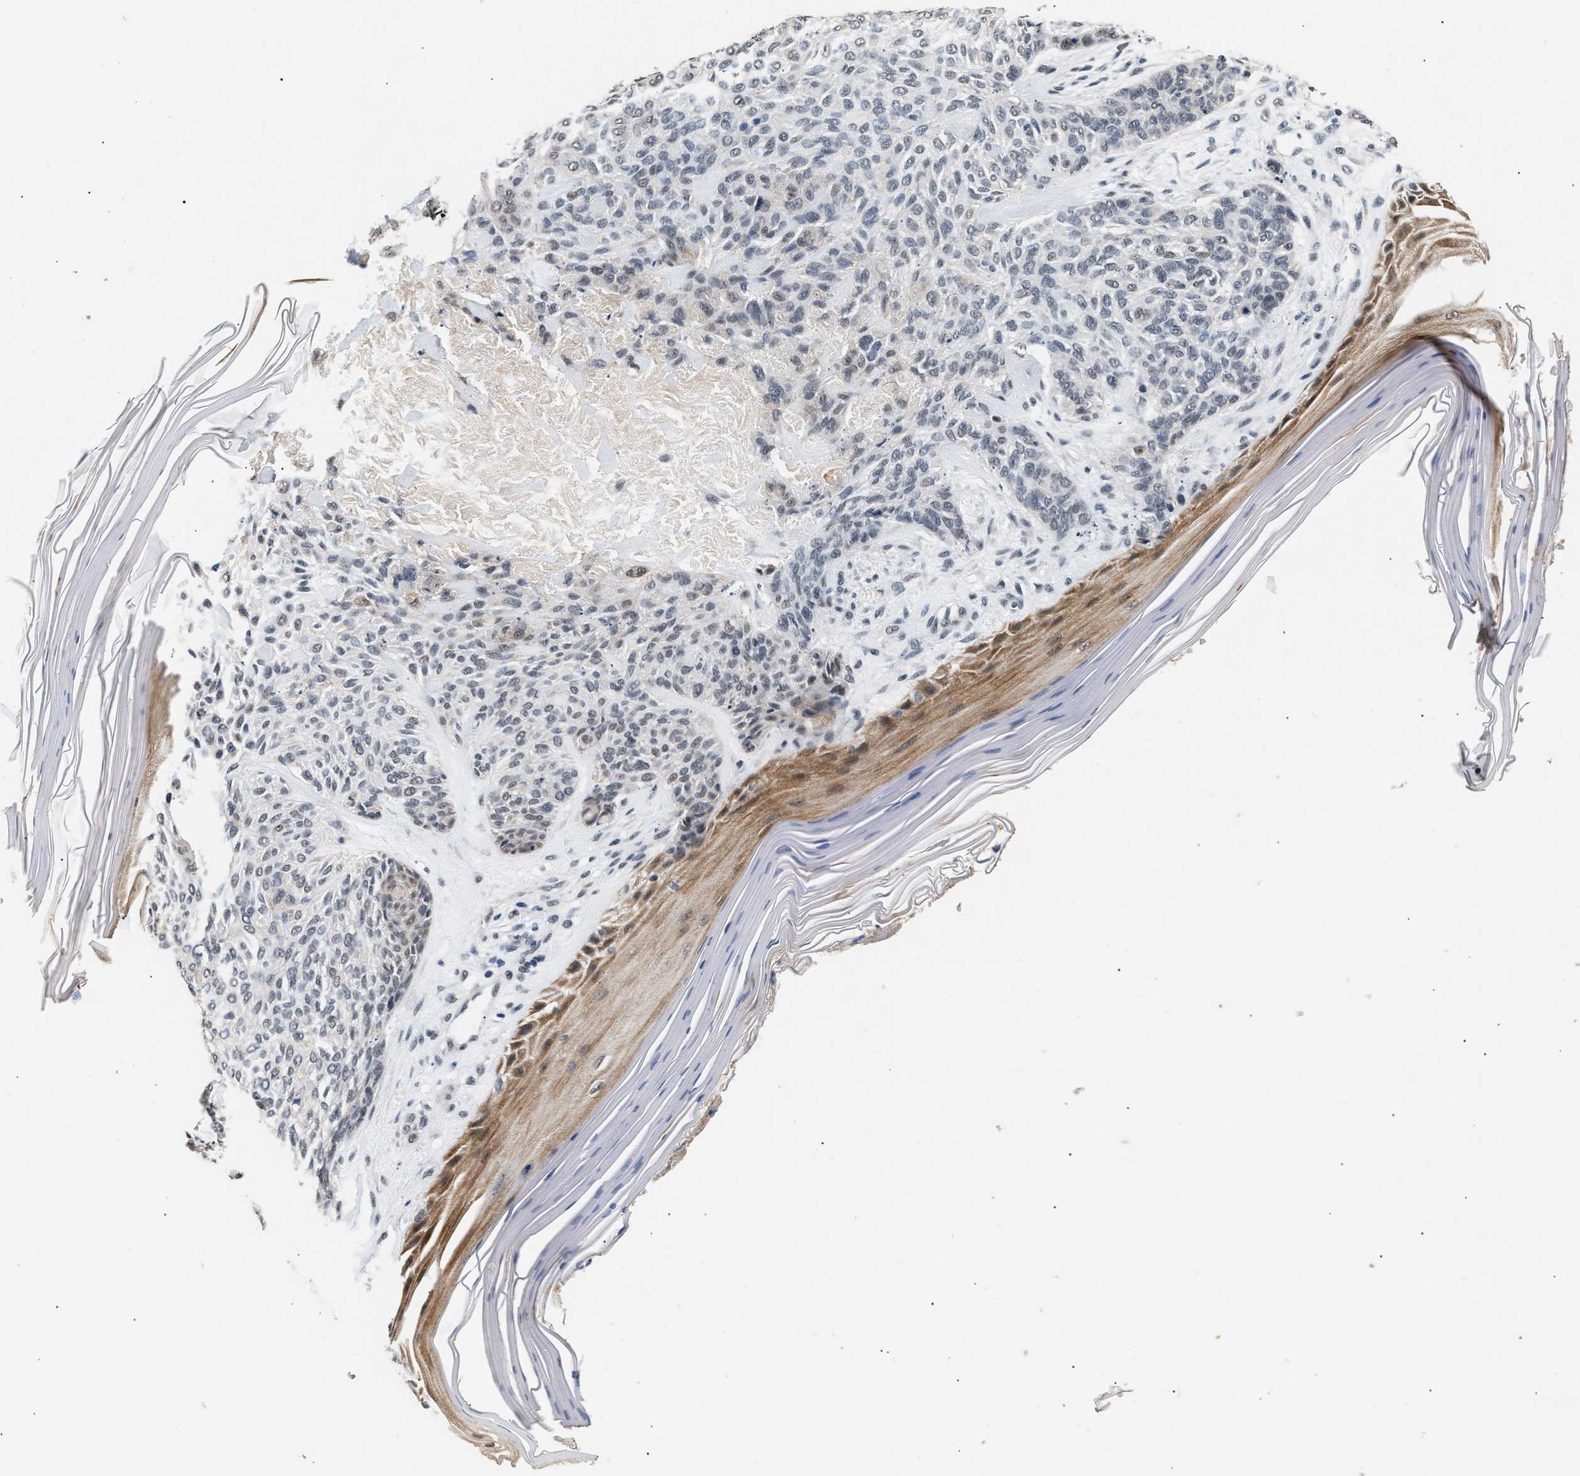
{"staining": {"intensity": "negative", "quantity": "none", "location": "none"}, "tissue": "skin cancer", "cell_type": "Tumor cells", "image_type": "cancer", "snomed": [{"axis": "morphology", "description": "Basal cell carcinoma"}, {"axis": "topography", "description": "Skin"}], "caption": "There is no significant expression in tumor cells of basal cell carcinoma (skin).", "gene": "THOC1", "patient": {"sex": "male", "age": 55}}